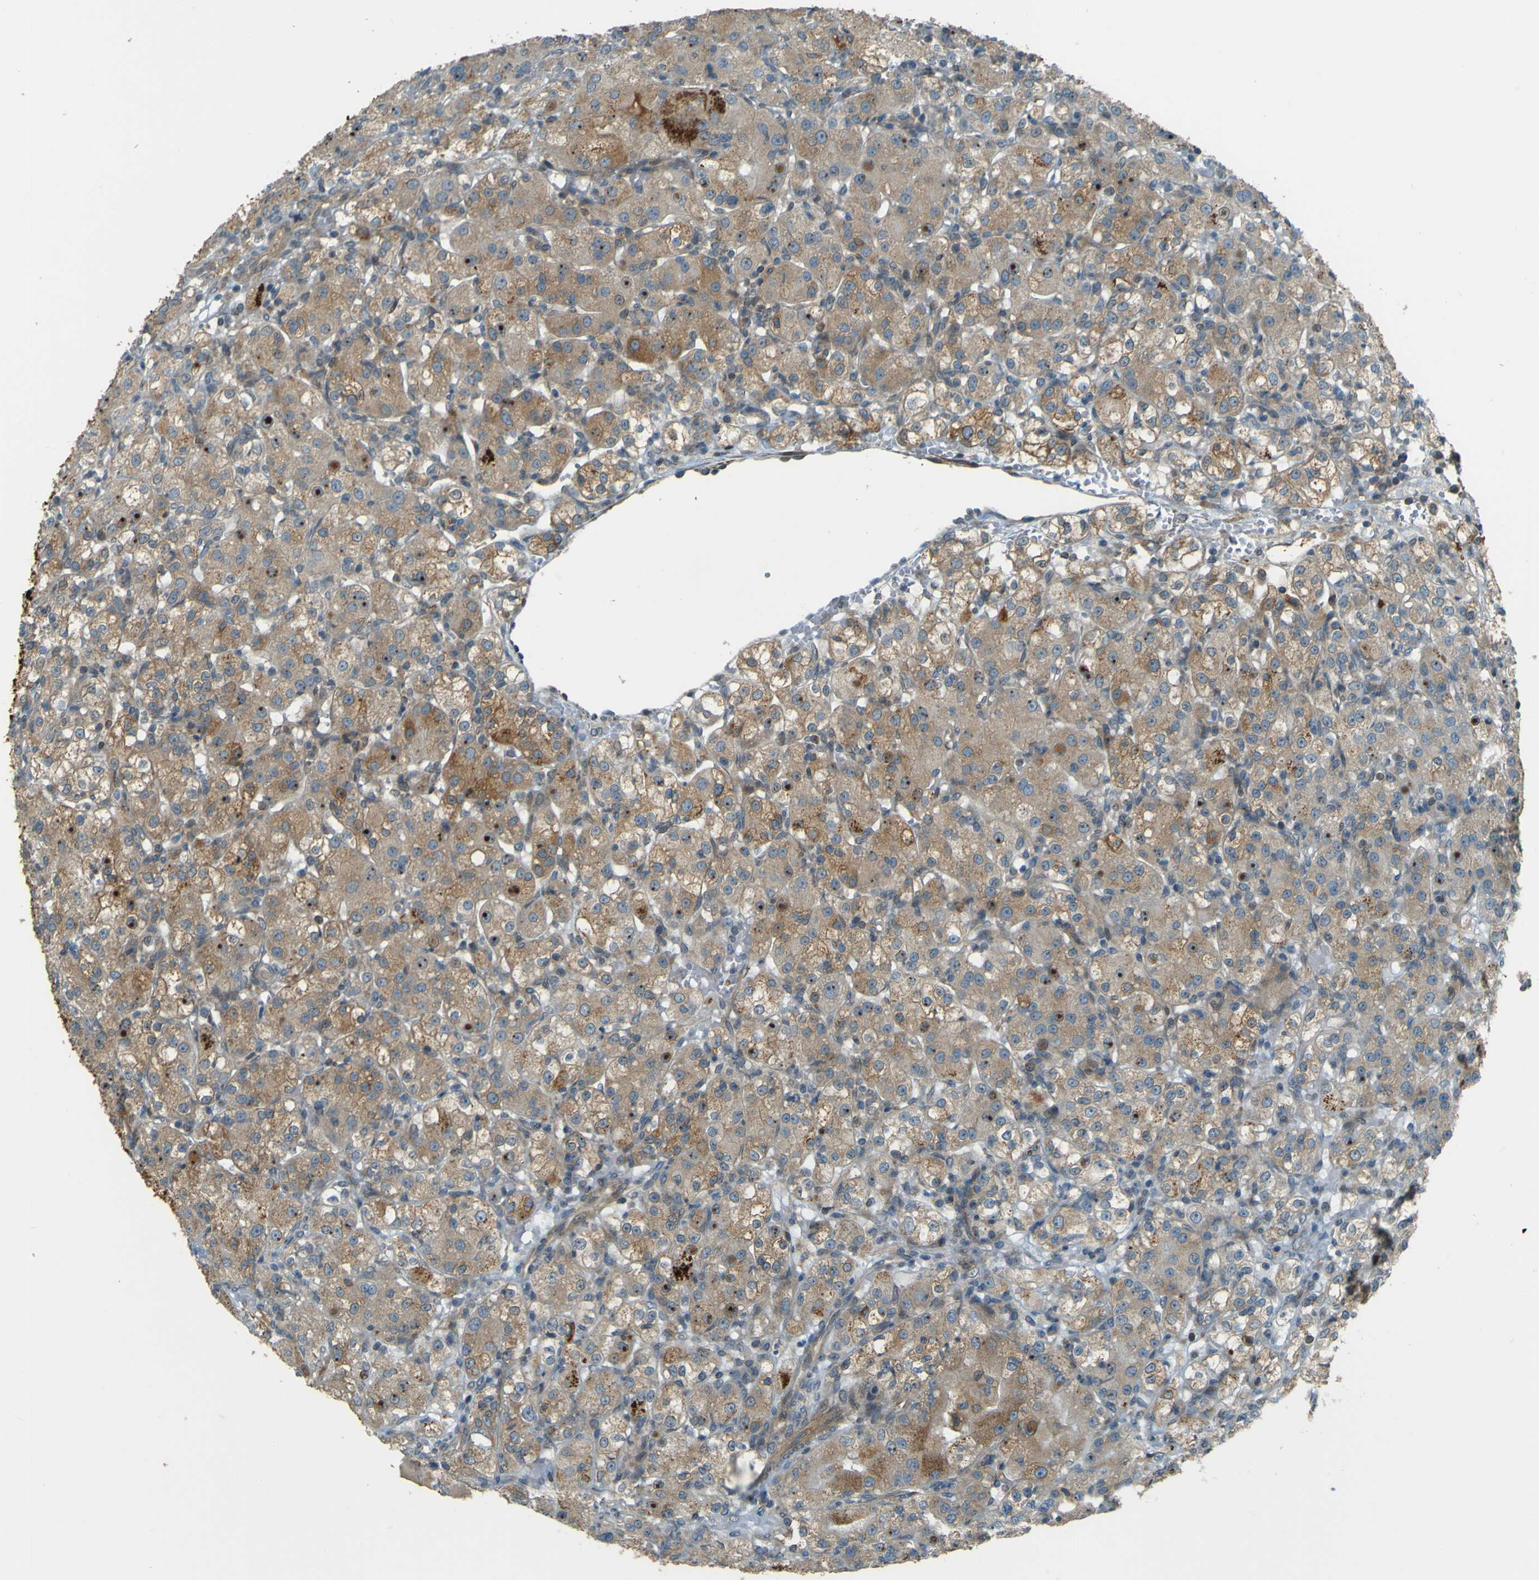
{"staining": {"intensity": "weak", "quantity": ">75%", "location": "cytoplasmic/membranous"}, "tissue": "renal cancer", "cell_type": "Tumor cells", "image_type": "cancer", "snomed": [{"axis": "morphology", "description": "Normal tissue, NOS"}, {"axis": "morphology", "description": "Adenocarcinoma, NOS"}, {"axis": "topography", "description": "Kidney"}], "caption": "The histopathology image shows immunohistochemical staining of adenocarcinoma (renal). There is weak cytoplasmic/membranous staining is present in approximately >75% of tumor cells.", "gene": "LPCAT1", "patient": {"sex": "male", "age": 61}}